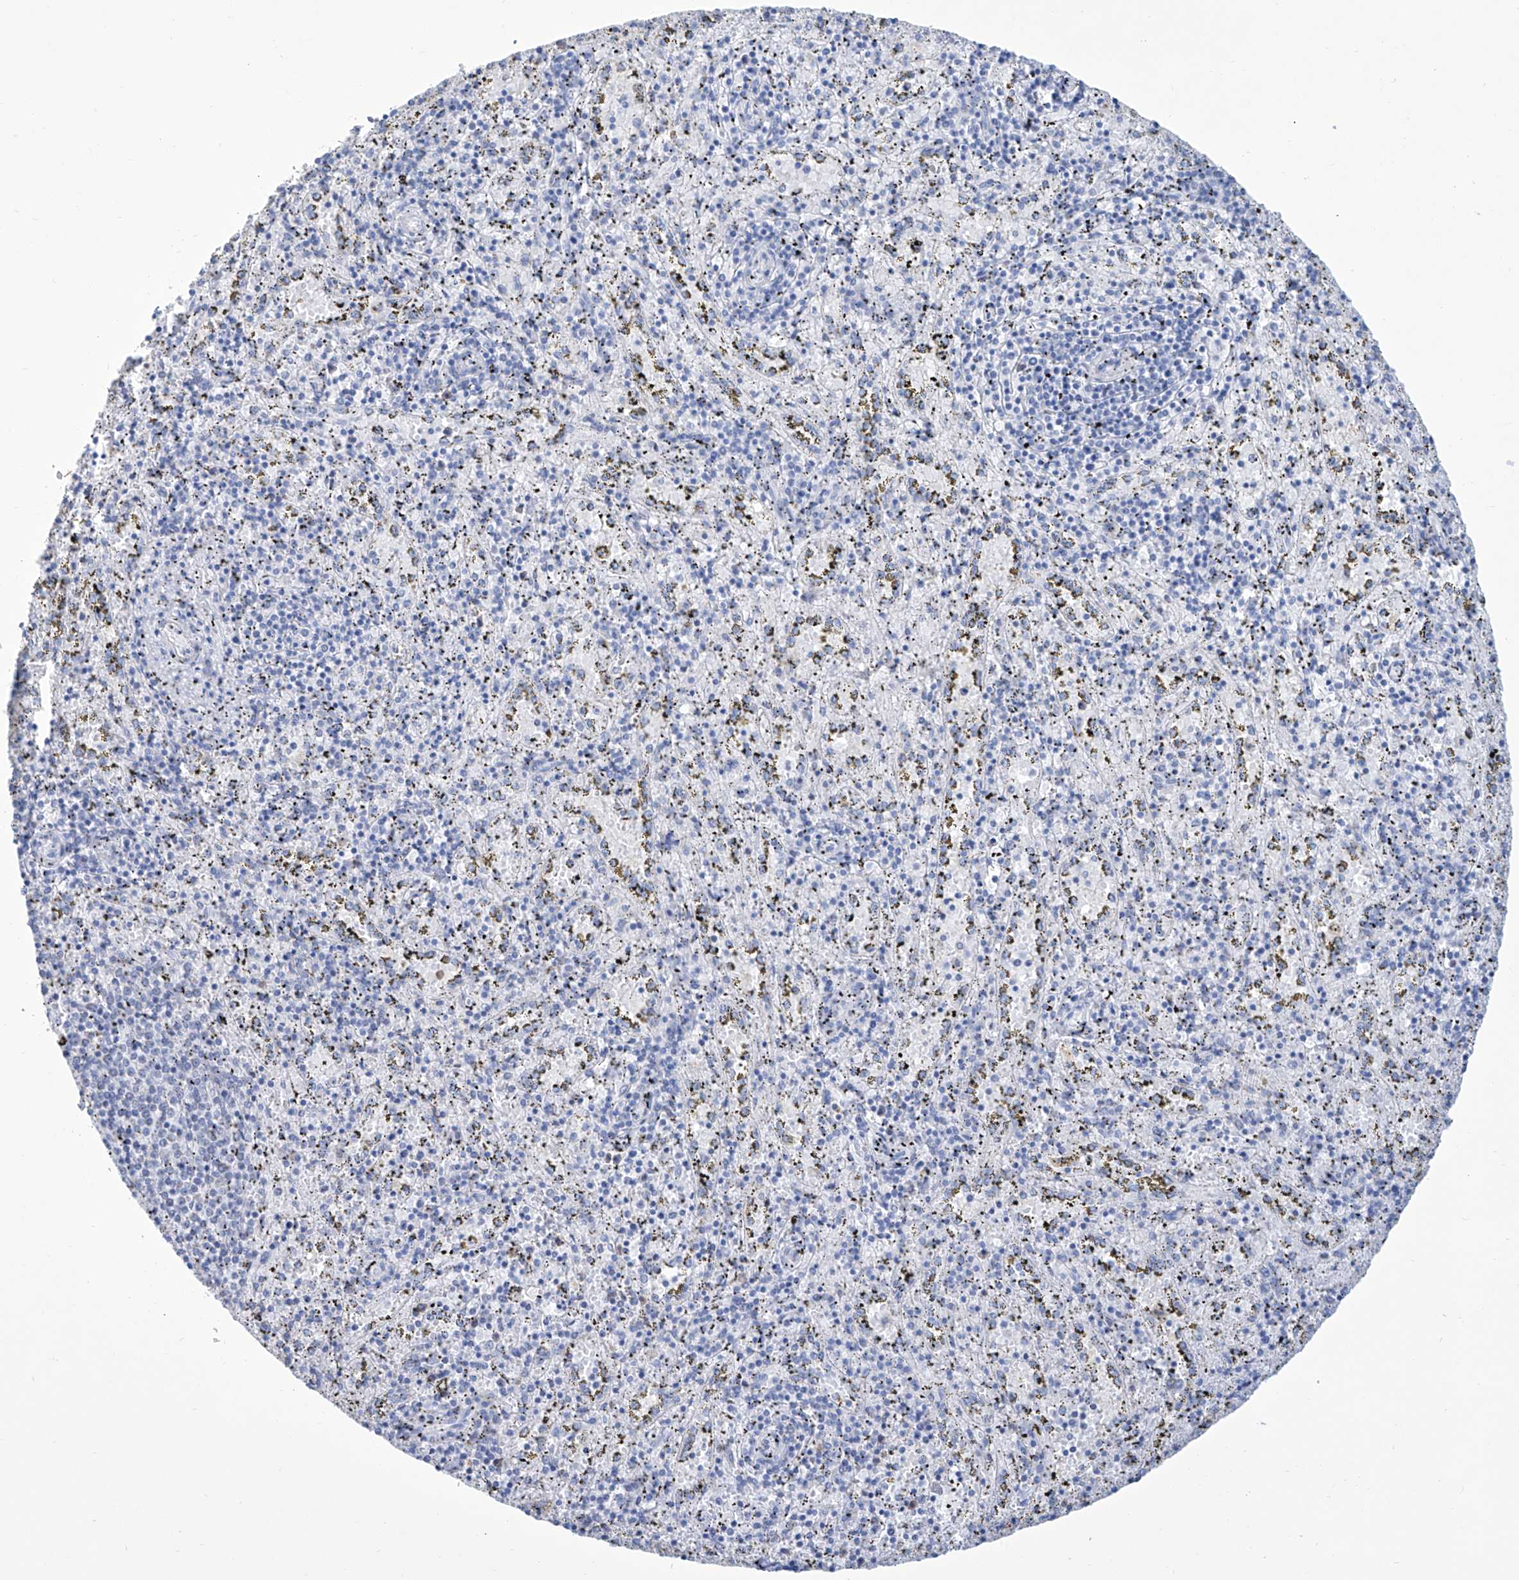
{"staining": {"intensity": "negative", "quantity": "none", "location": "none"}, "tissue": "spleen", "cell_type": "Cells in red pulp", "image_type": "normal", "snomed": [{"axis": "morphology", "description": "Normal tissue, NOS"}, {"axis": "topography", "description": "Spleen"}], "caption": "An immunohistochemistry (IHC) photomicrograph of unremarkable spleen is shown. There is no staining in cells in red pulp of spleen. (Immunohistochemistry, brightfield microscopy, high magnification).", "gene": "ALDH6A1", "patient": {"sex": "male", "age": 11}}